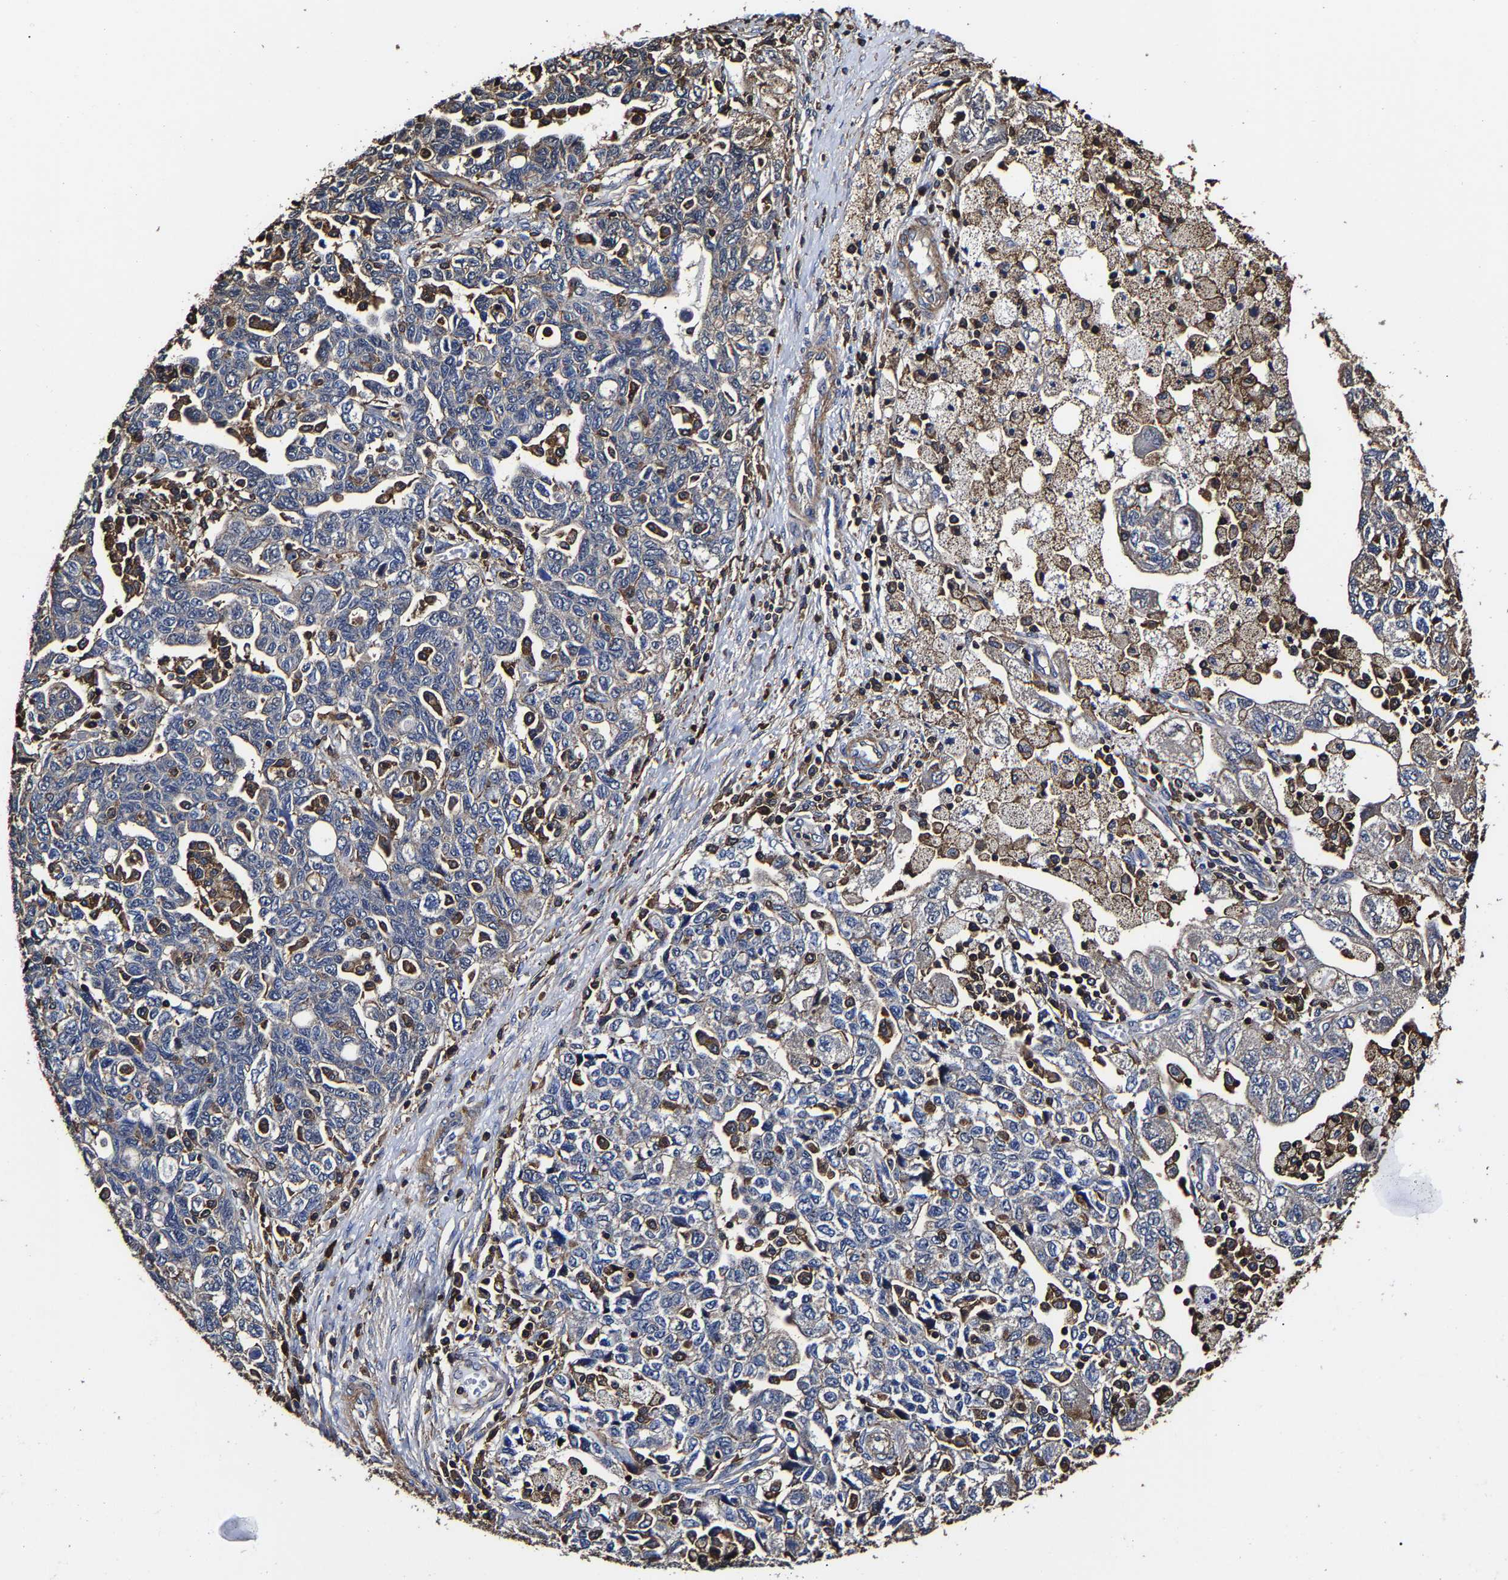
{"staining": {"intensity": "weak", "quantity": "<25%", "location": "cytoplasmic/membranous"}, "tissue": "ovarian cancer", "cell_type": "Tumor cells", "image_type": "cancer", "snomed": [{"axis": "morphology", "description": "Carcinoma, NOS"}, {"axis": "morphology", "description": "Cystadenocarcinoma, serous, NOS"}, {"axis": "topography", "description": "Ovary"}], "caption": "Tumor cells show no significant protein expression in serous cystadenocarcinoma (ovarian).", "gene": "SSH3", "patient": {"sex": "female", "age": 69}}